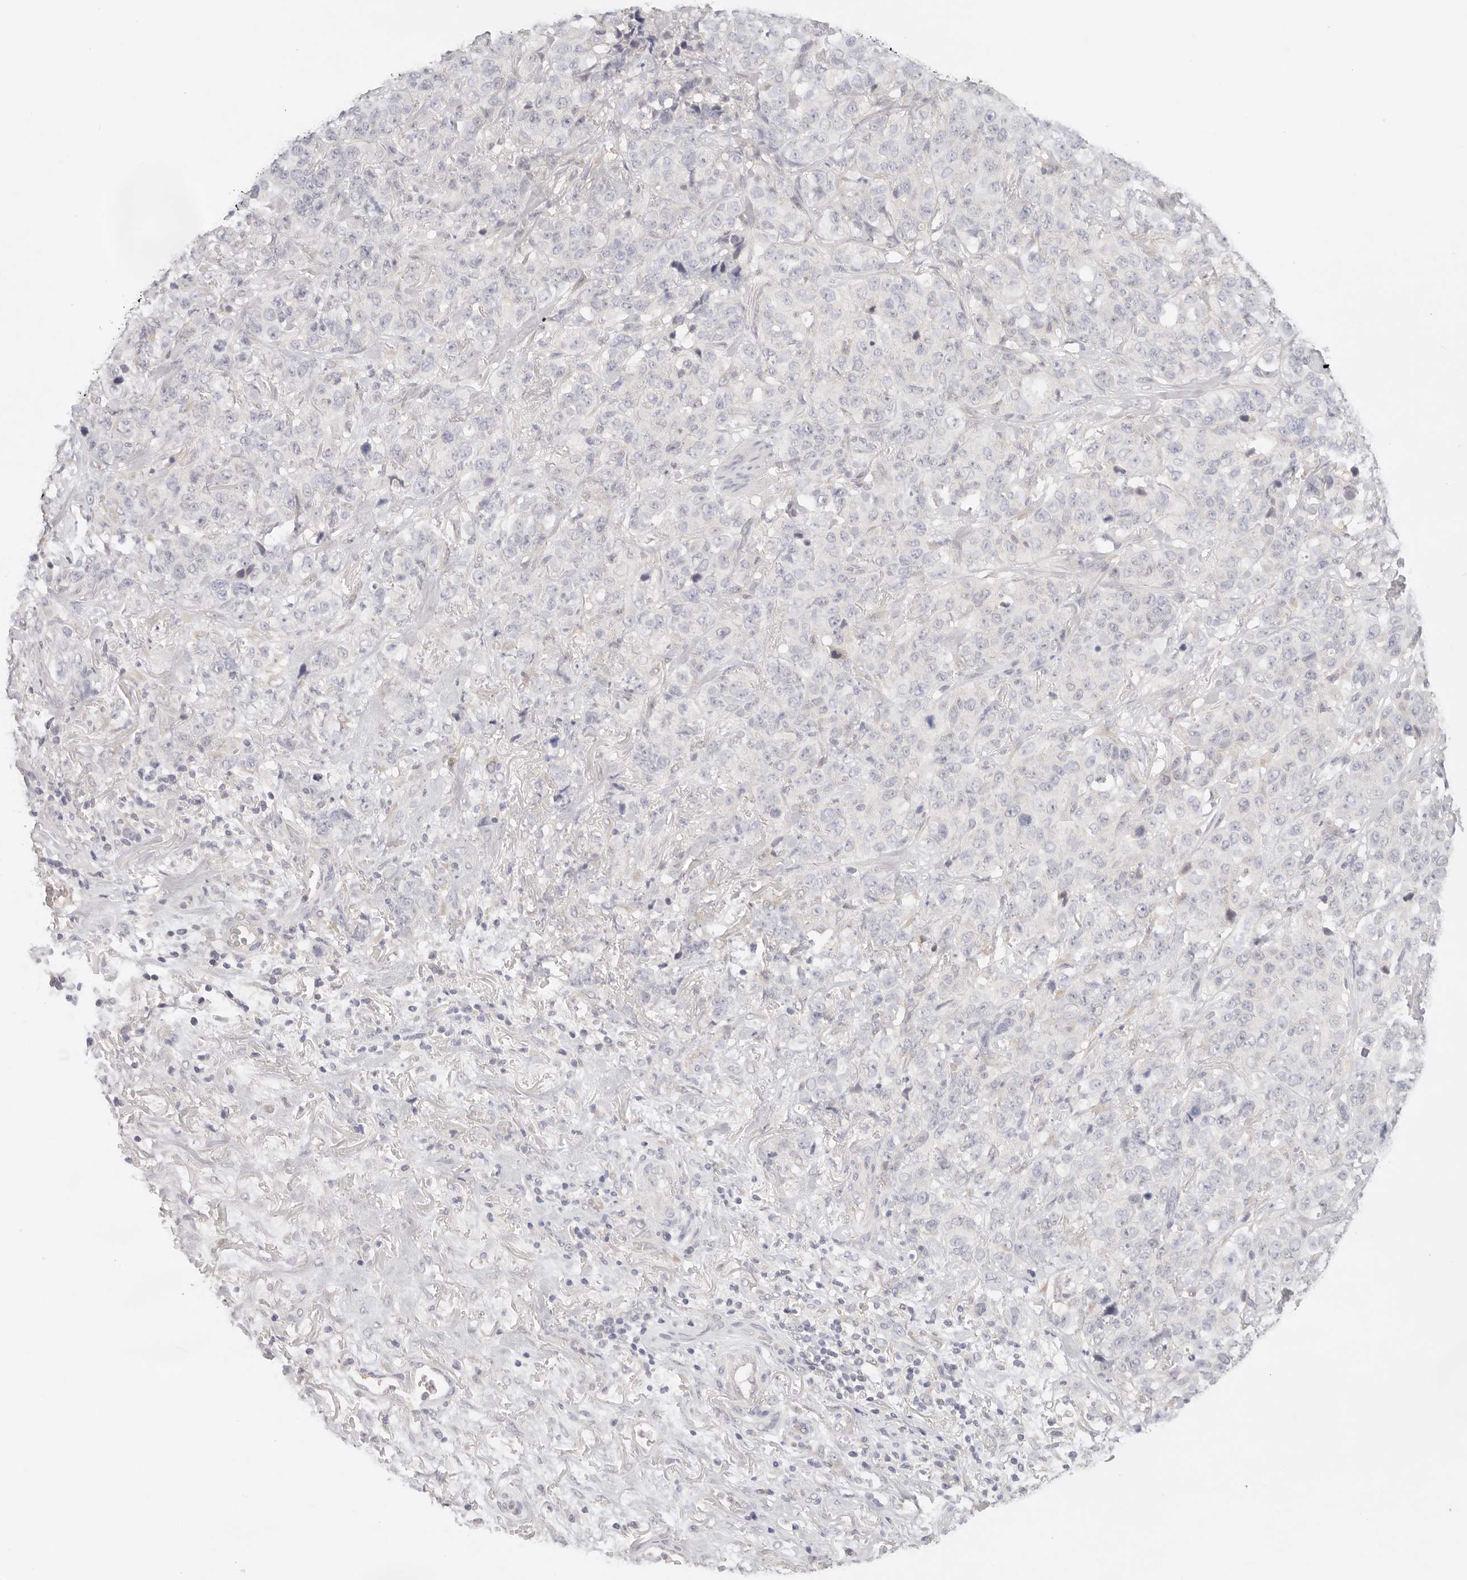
{"staining": {"intensity": "negative", "quantity": "none", "location": "none"}, "tissue": "stomach cancer", "cell_type": "Tumor cells", "image_type": "cancer", "snomed": [{"axis": "morphology", "description": "Adenocarcinoma, NOS"}, {"axis": "topography", "description": "Stomach"}], "caption": "High power microscopy histopathology image of an immunohistochemistry micrograph of stomach cancer, revealing no significant expression in tumor cells.", "gene": "SPHK1", "patient": {"sex": "male", "age": 48}}